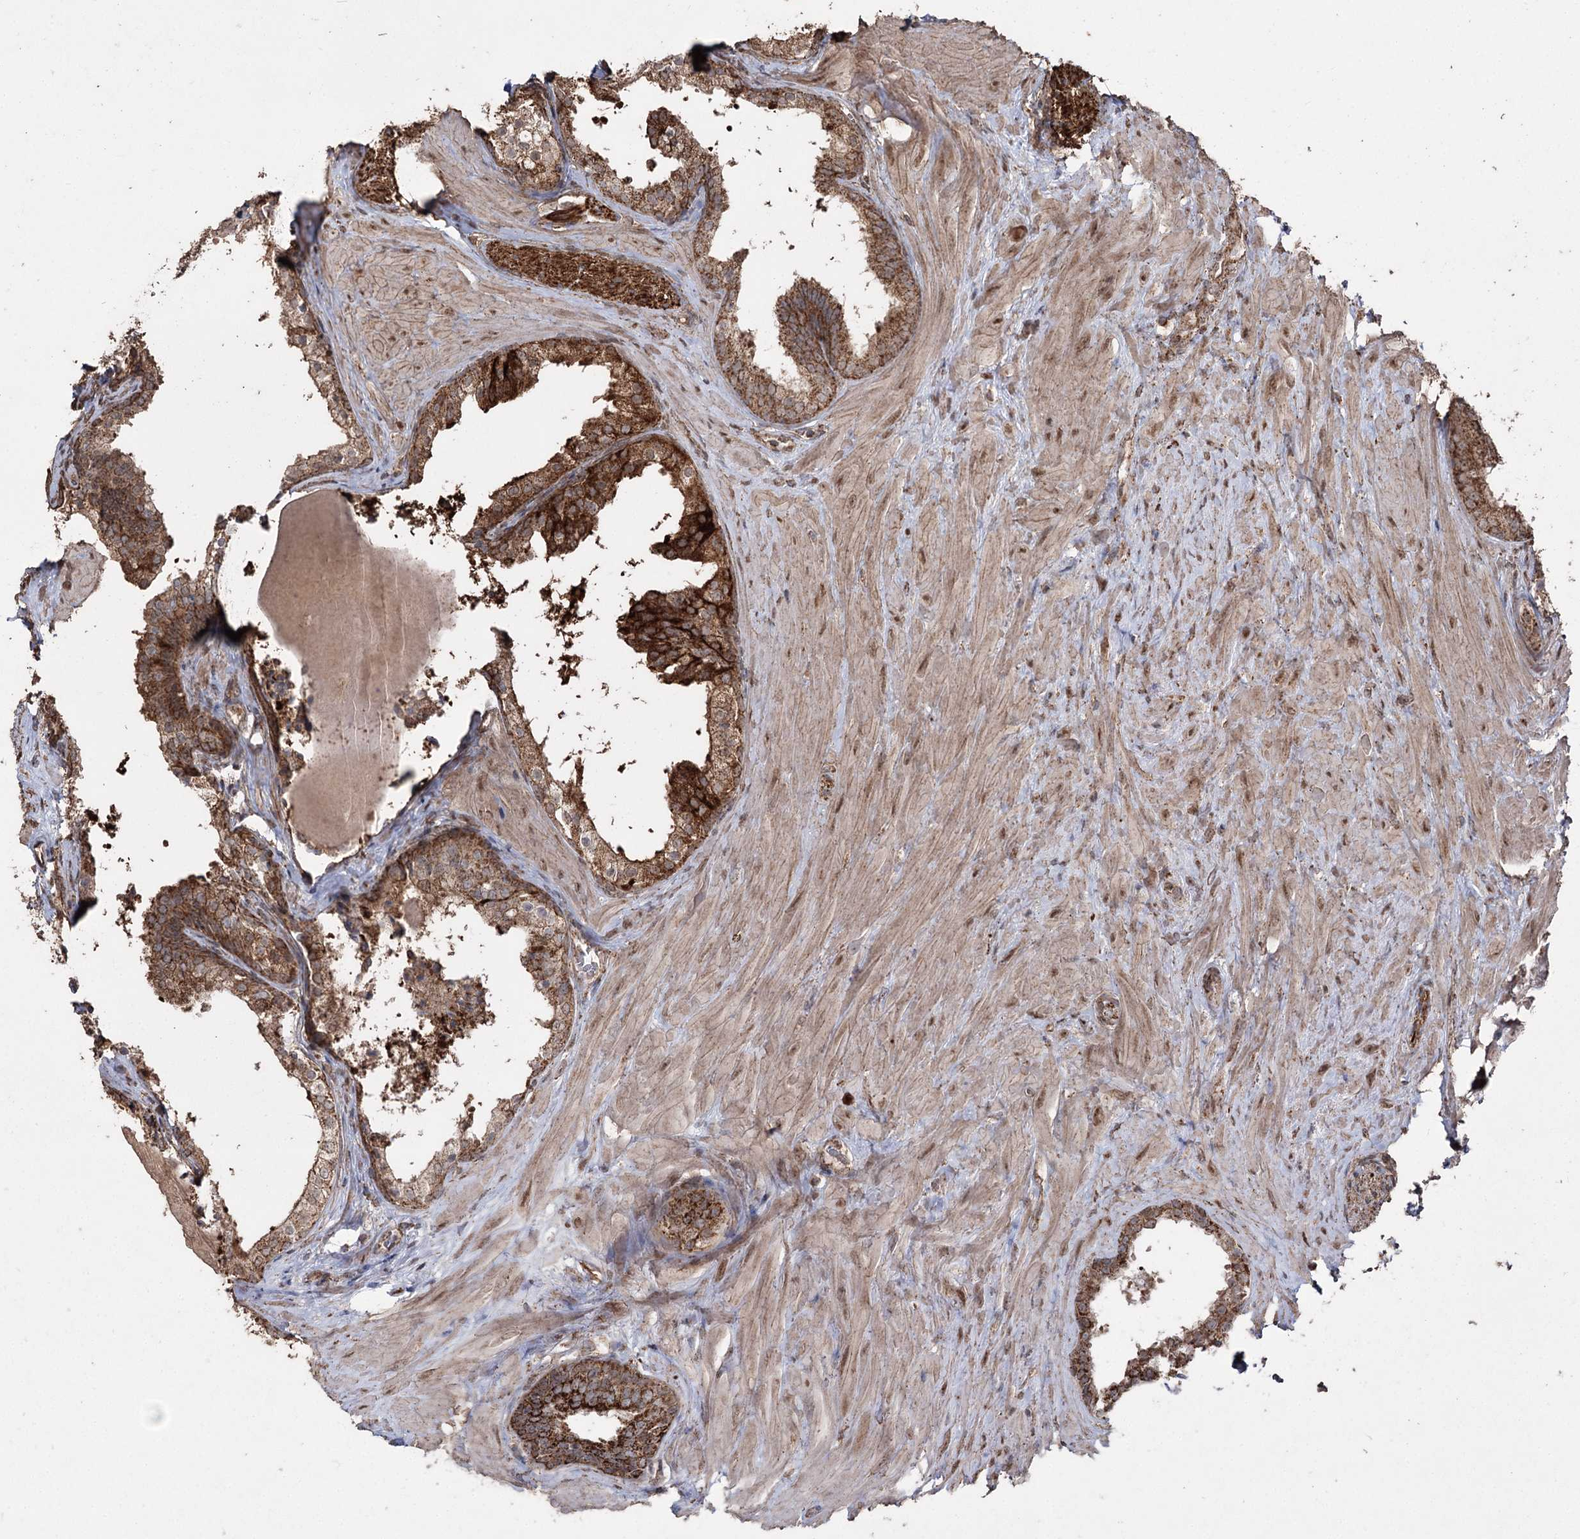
{"staining": {"intensity": "strong", "quantity": ">75%", "location": "cytoplasmic/membranous"}, "tissue": "prostate cancer", "cell_type": "Tumor cells", "image_type": "cancer", "snomed": [{"axis": "morphology", "description": "Adenocarcinoma, Low grade"}, {"axis": "topography", "description": "Prostate"}], "caption": "Prostate cancer (low-grade adenocarcinoma) stained with a brown dye displays strong cytoplasmic/membranous positive positivity in approximately >75% of tumor cells.", "gene": "SLF2", "patient": {"sex": "male", "age": 47}}